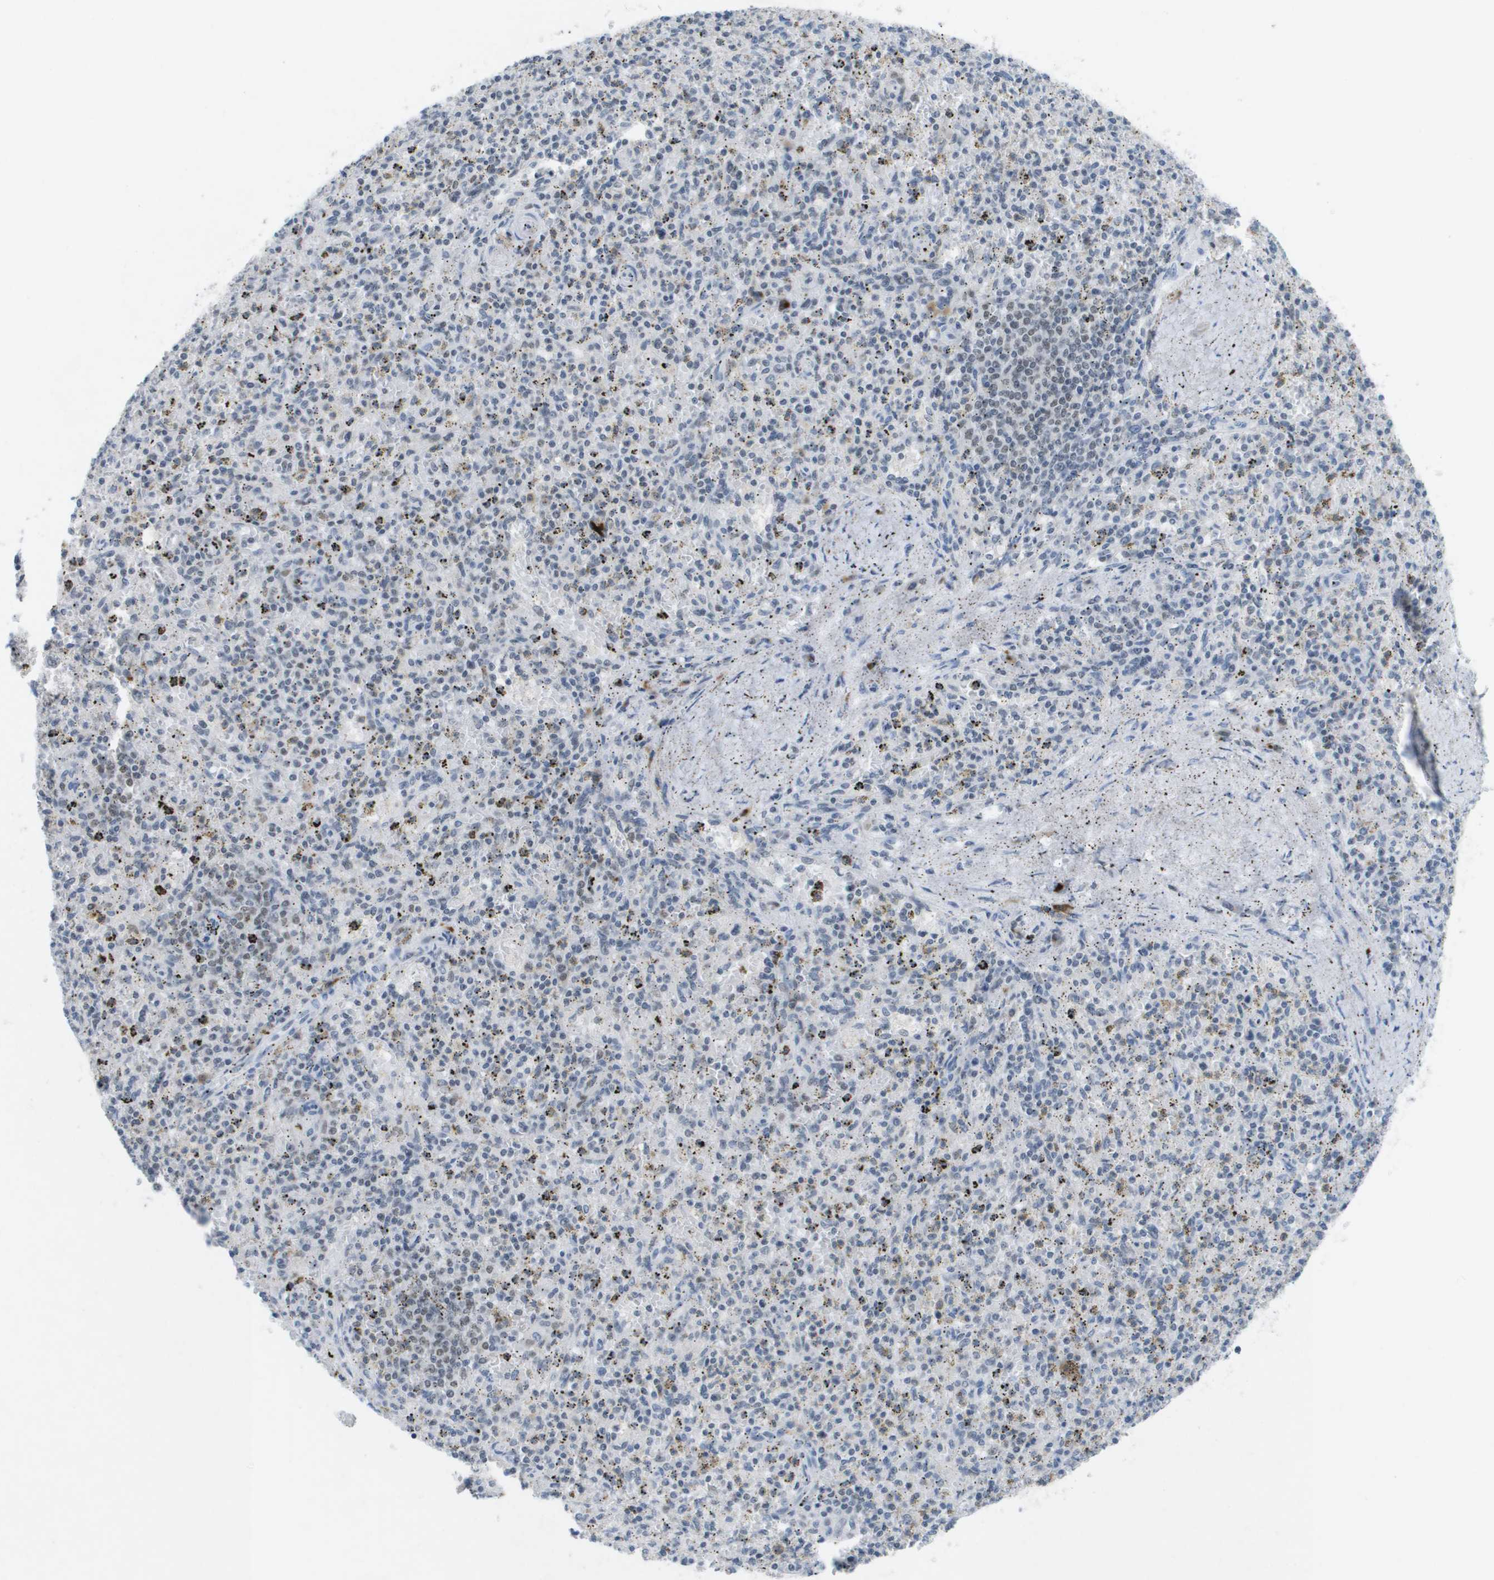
{"staining": {"intensity": "negative", "quantity": "none", "location": "none"}, "tissue": "spleen", "cell_type": "Cells in red pulp", "image_type": "normal", "snomed": [{"axis": "morphology", "description": "Normal tissue, NOS"}, {"axis": "topography", "description": "Spleen"}], "caption": "IHC of normal human spleen demonstrates no staining in cells in red pulp.", "gene": "TP53RK", "patient": {"sex": "male", "age": 72}}